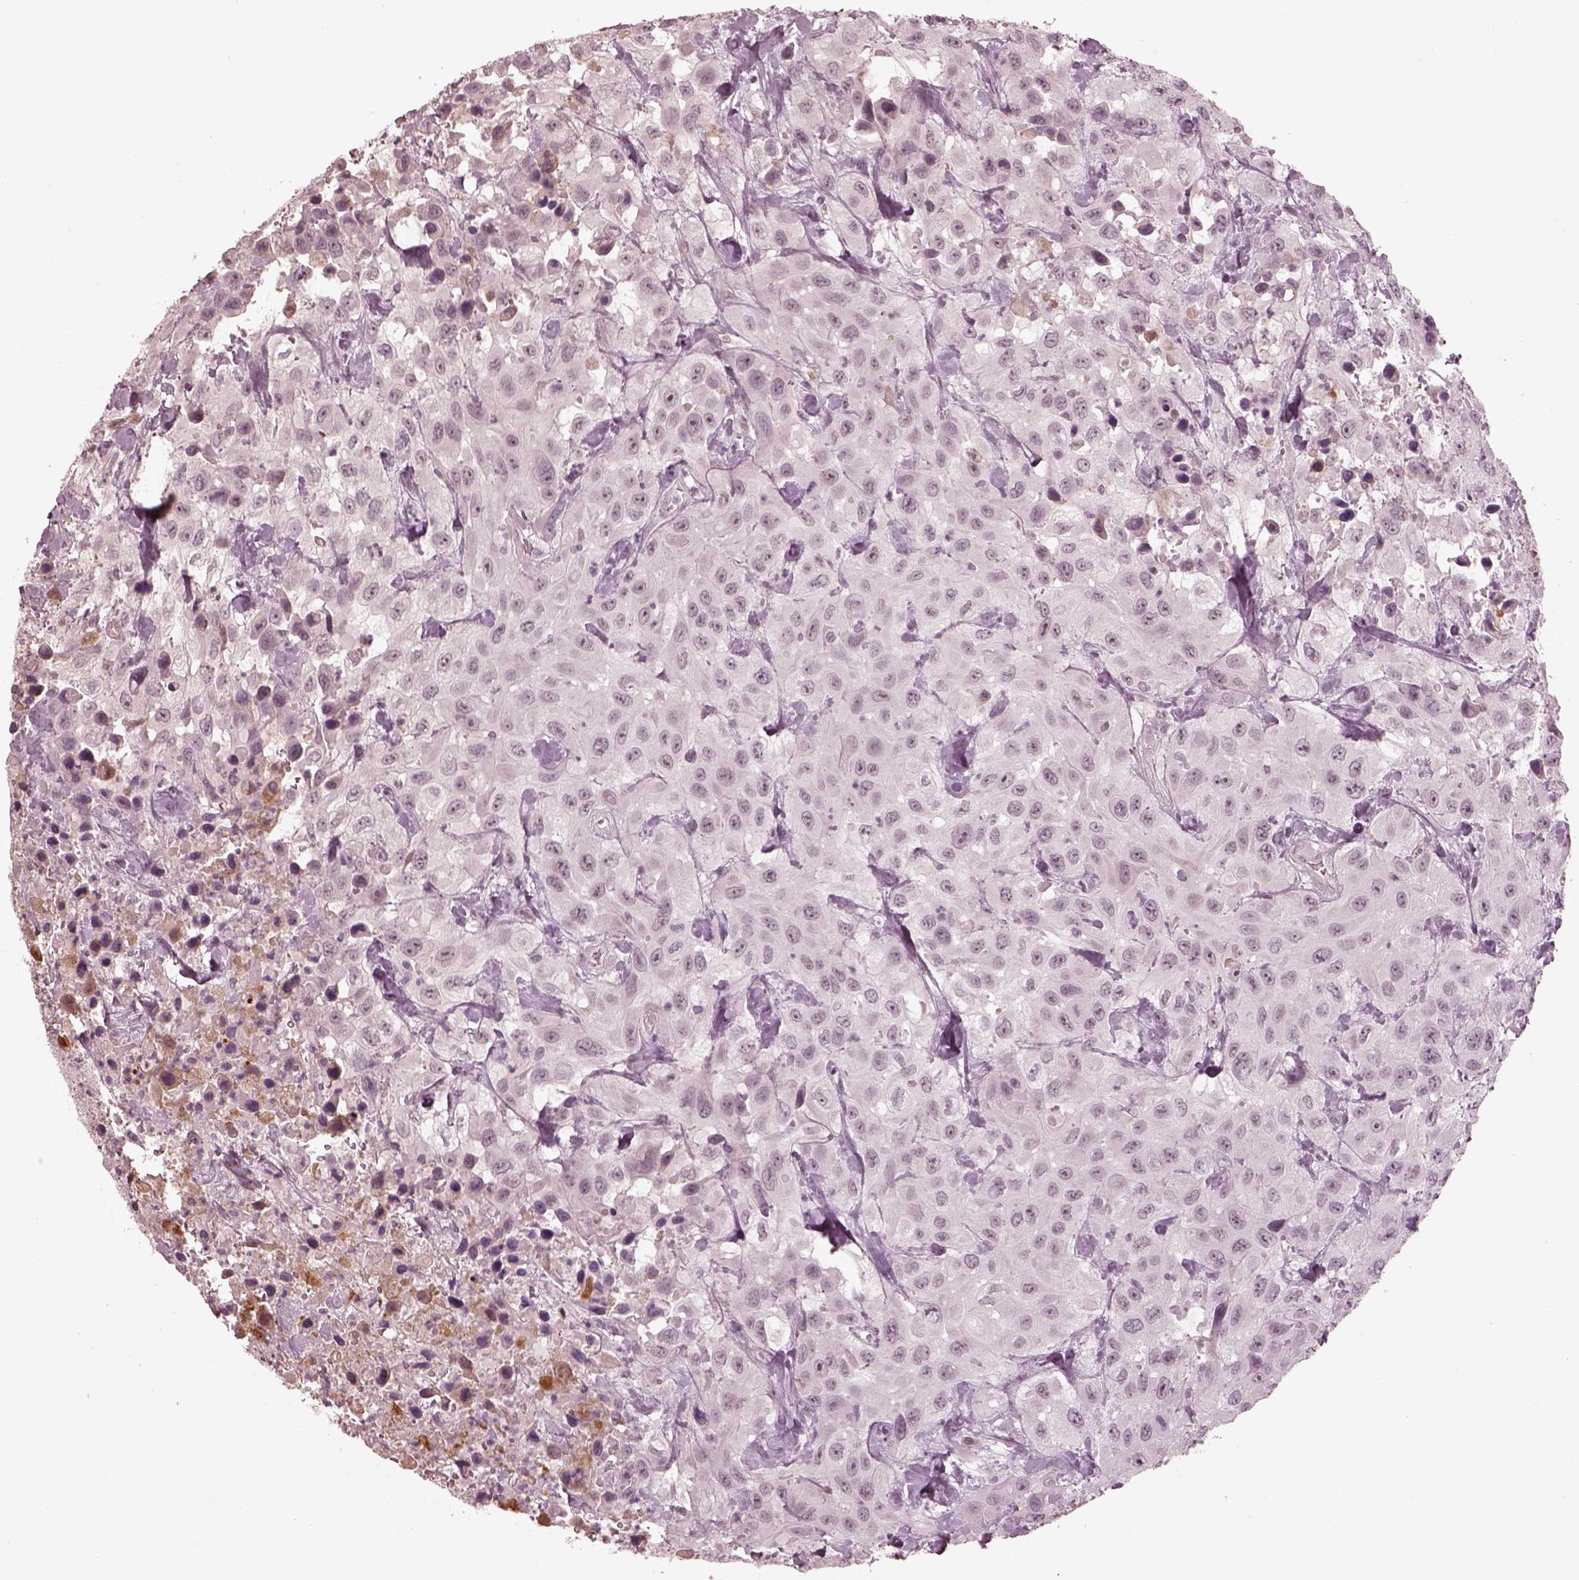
{"staining": {"intensity": "weak", "quantity": "<25%", "location": "cytoplasmic/membranous"}, "tissue": "urothelial cancer", "cell_type": "Tumor cells", "image_type": "cancer", "snomed": [{"axis": "morphology", "description": "Urothelial carcinoma, High grade"}, {"axis": "topography", "description": "Urinary bladder"}], "caption": "Micrograph shows no significant protein expression in tumor cells of urothelial cancer.", "gene": "KCNA2", "patient": {"sex": "male", "age": 79}}